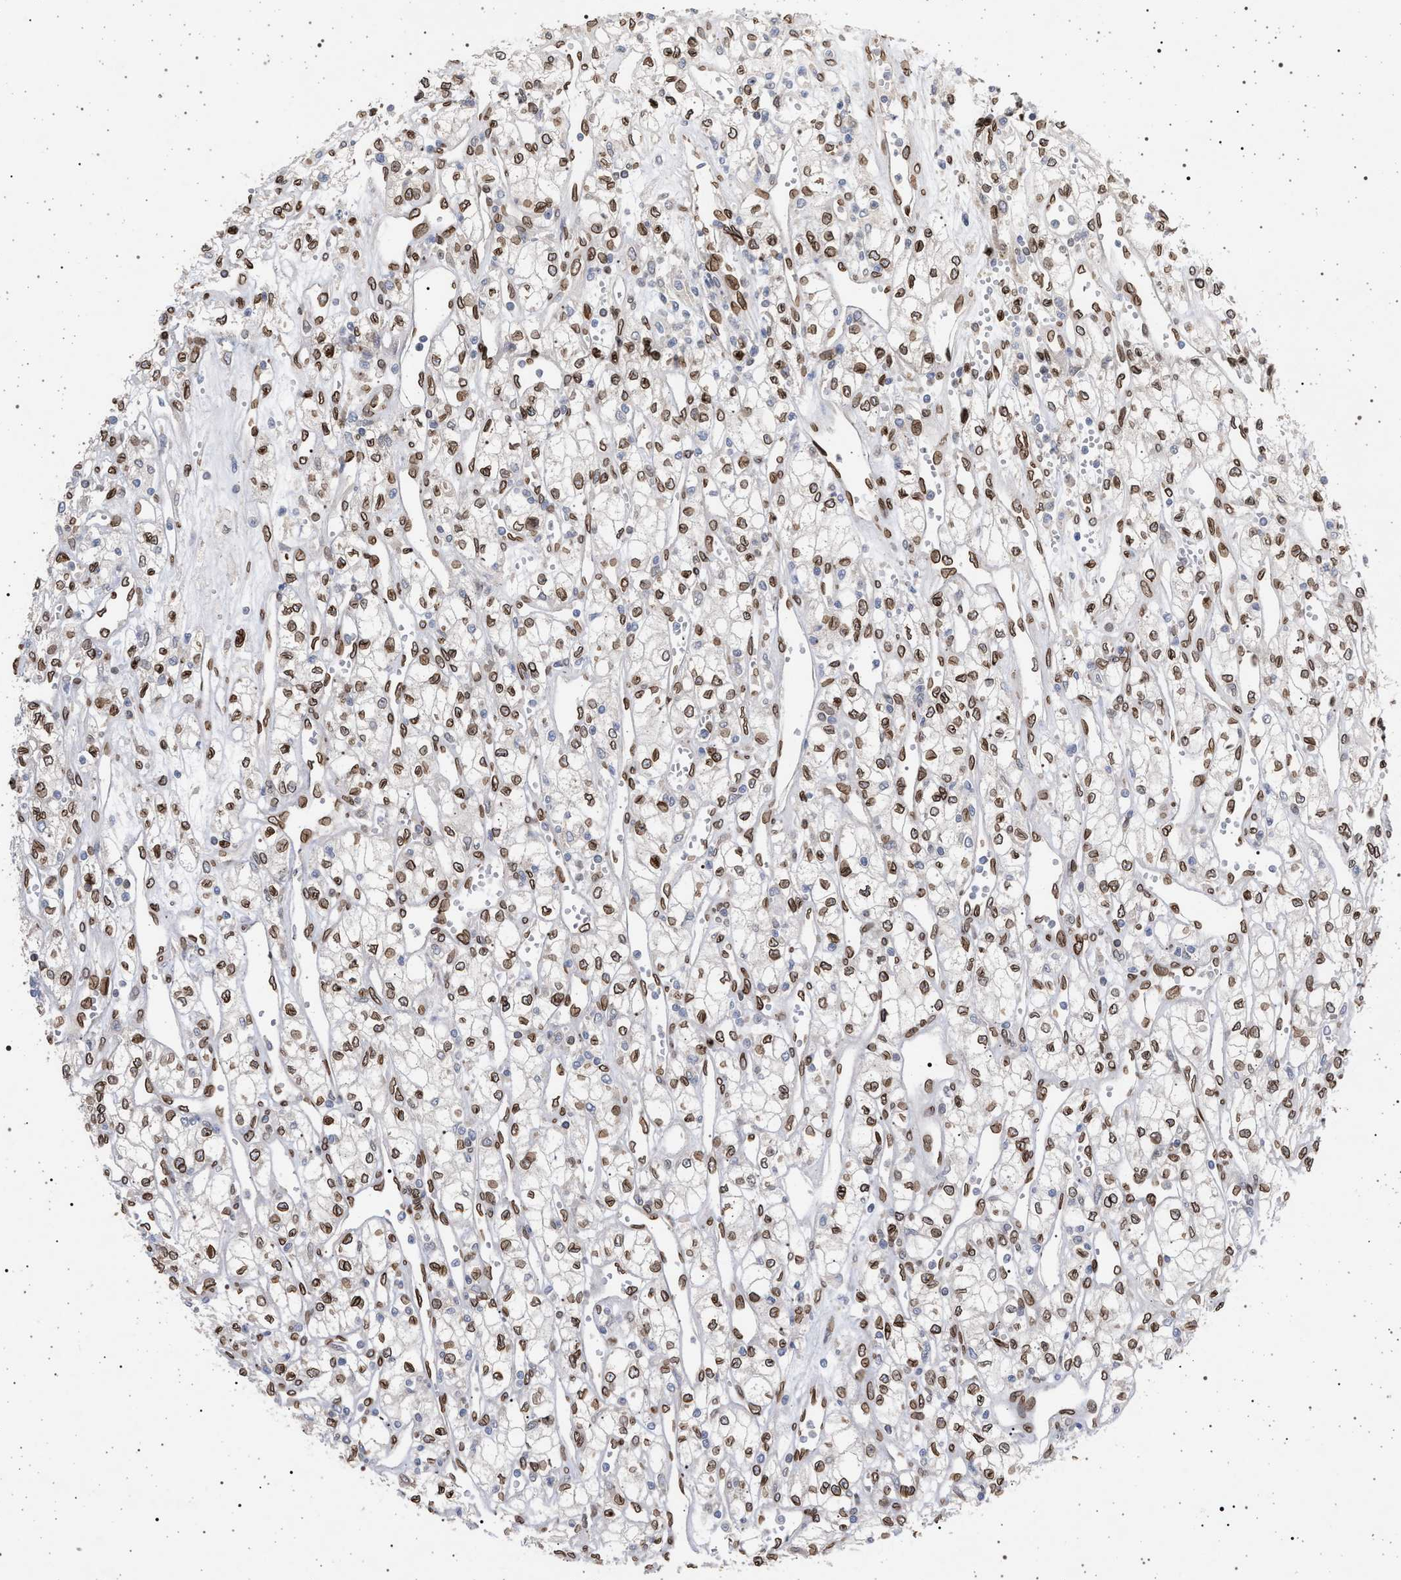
{"staining": {"intensity": "moderate", "quantity": ">75%", "location": "cytoplasmic/membranous,nuclear"}, "tissue": "renal cancer", "cell_type": "Tumor cells", "image_type": "cancer", "snomed": [{"axis": "morphology", "description": "Adenocarcinoma, NOS"}, {"axis": "topography", "description": "Kidney"}], "caption": "Moderate cytoplasmic/membranous and nuclear expression is appreciated in about >75% of tumor cells in renal cancer (adenocarcinoma).", "gene": "ING2", "patient": {"sex": "male", "age": 59}}